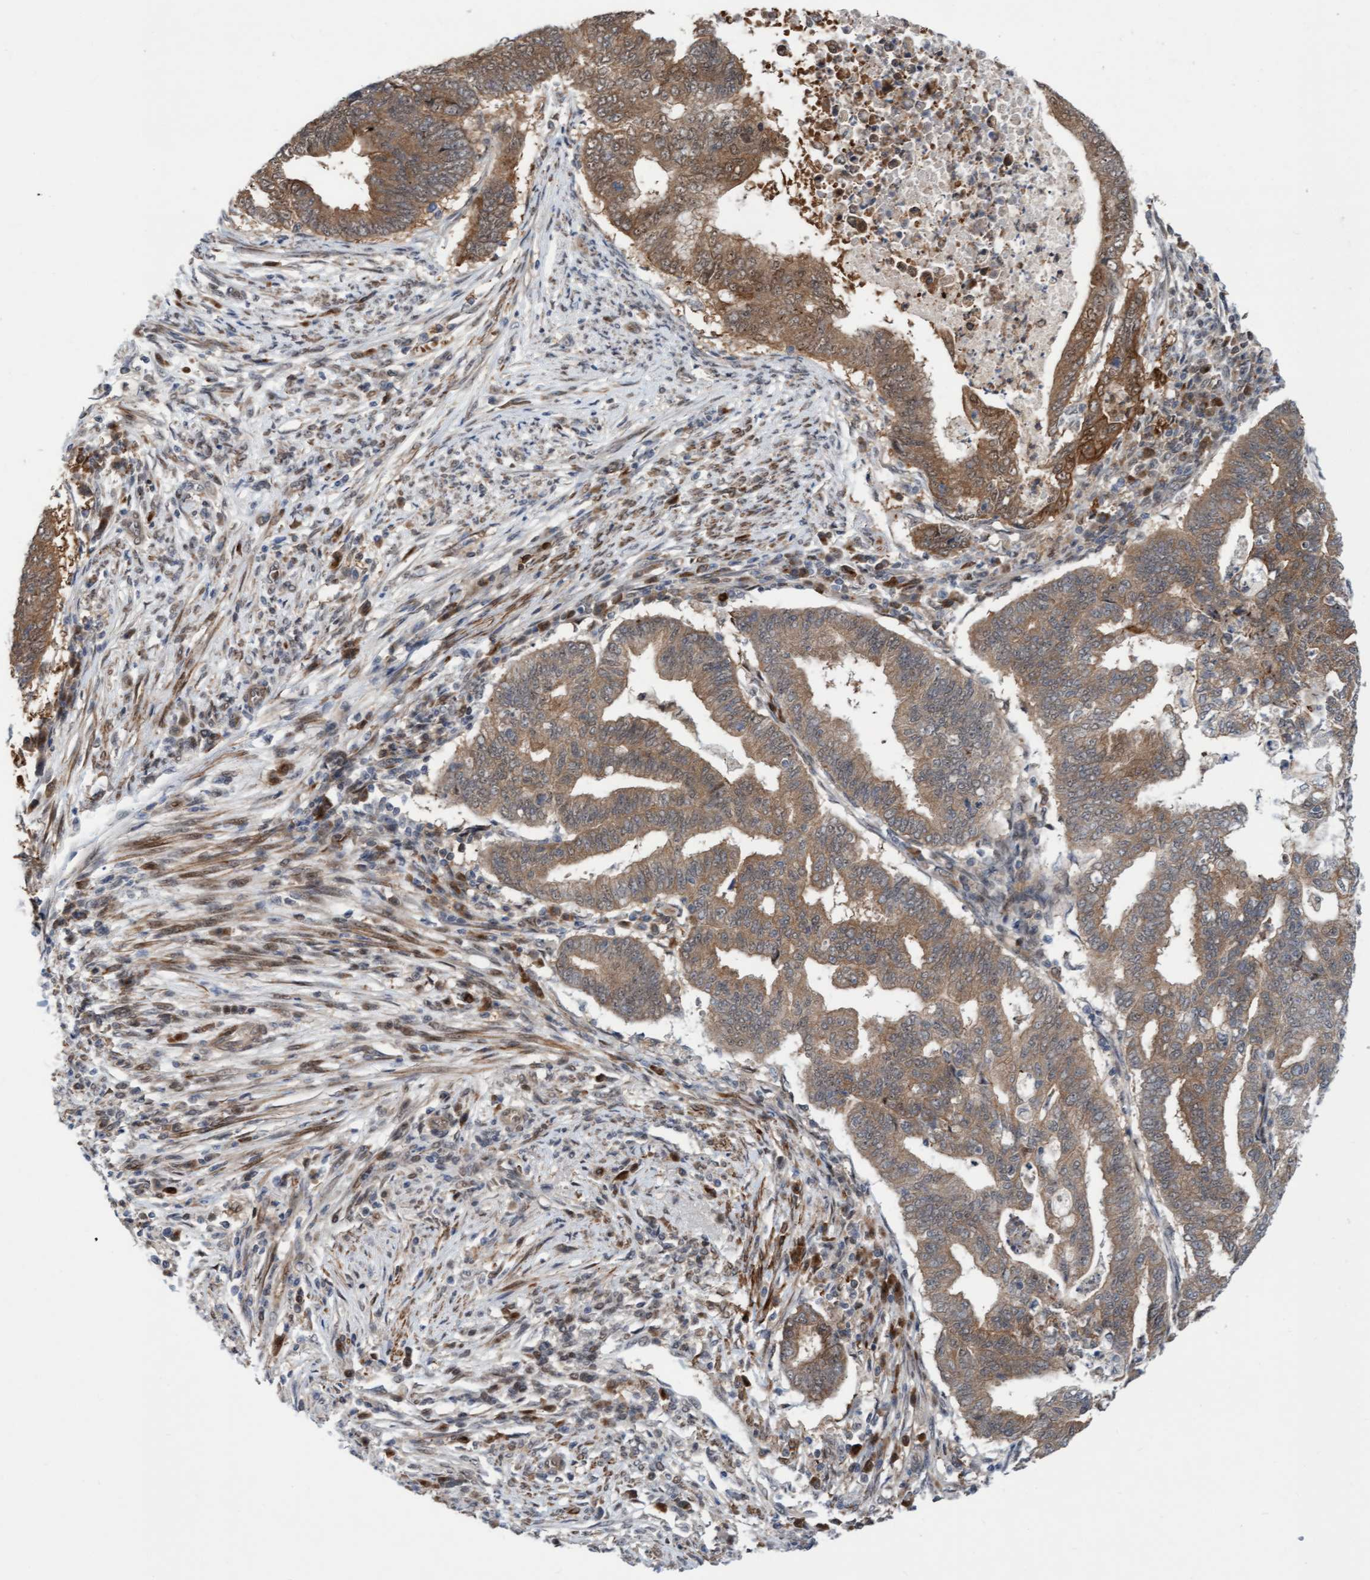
{"staining": {"intensity": "moderate", "quantity": ">75%", "location": "cytoplasmic/membranous"}, "tissue": "endometrial cancer", "cell_type": "Tumor cells", "image_type": "cancer", "snomed": [{"axis": "morphology", "description": "Polyp, NOS"}, {"axis": "morphology", "description": "Adenocarcinoma, NOS"}, {"axis": "morphology", "description": "Adenoma, NOS"}, {"axis": "topography", "description": "Endometrium"}], "caption": "A brown stain highlights moderate cytoplasmic/membranous positivity of a protein in human endometrial cancer (polyp) tumor cells.", "gene": "RAP1GAP2", "patient": {"sex": "female", "age": 79}}